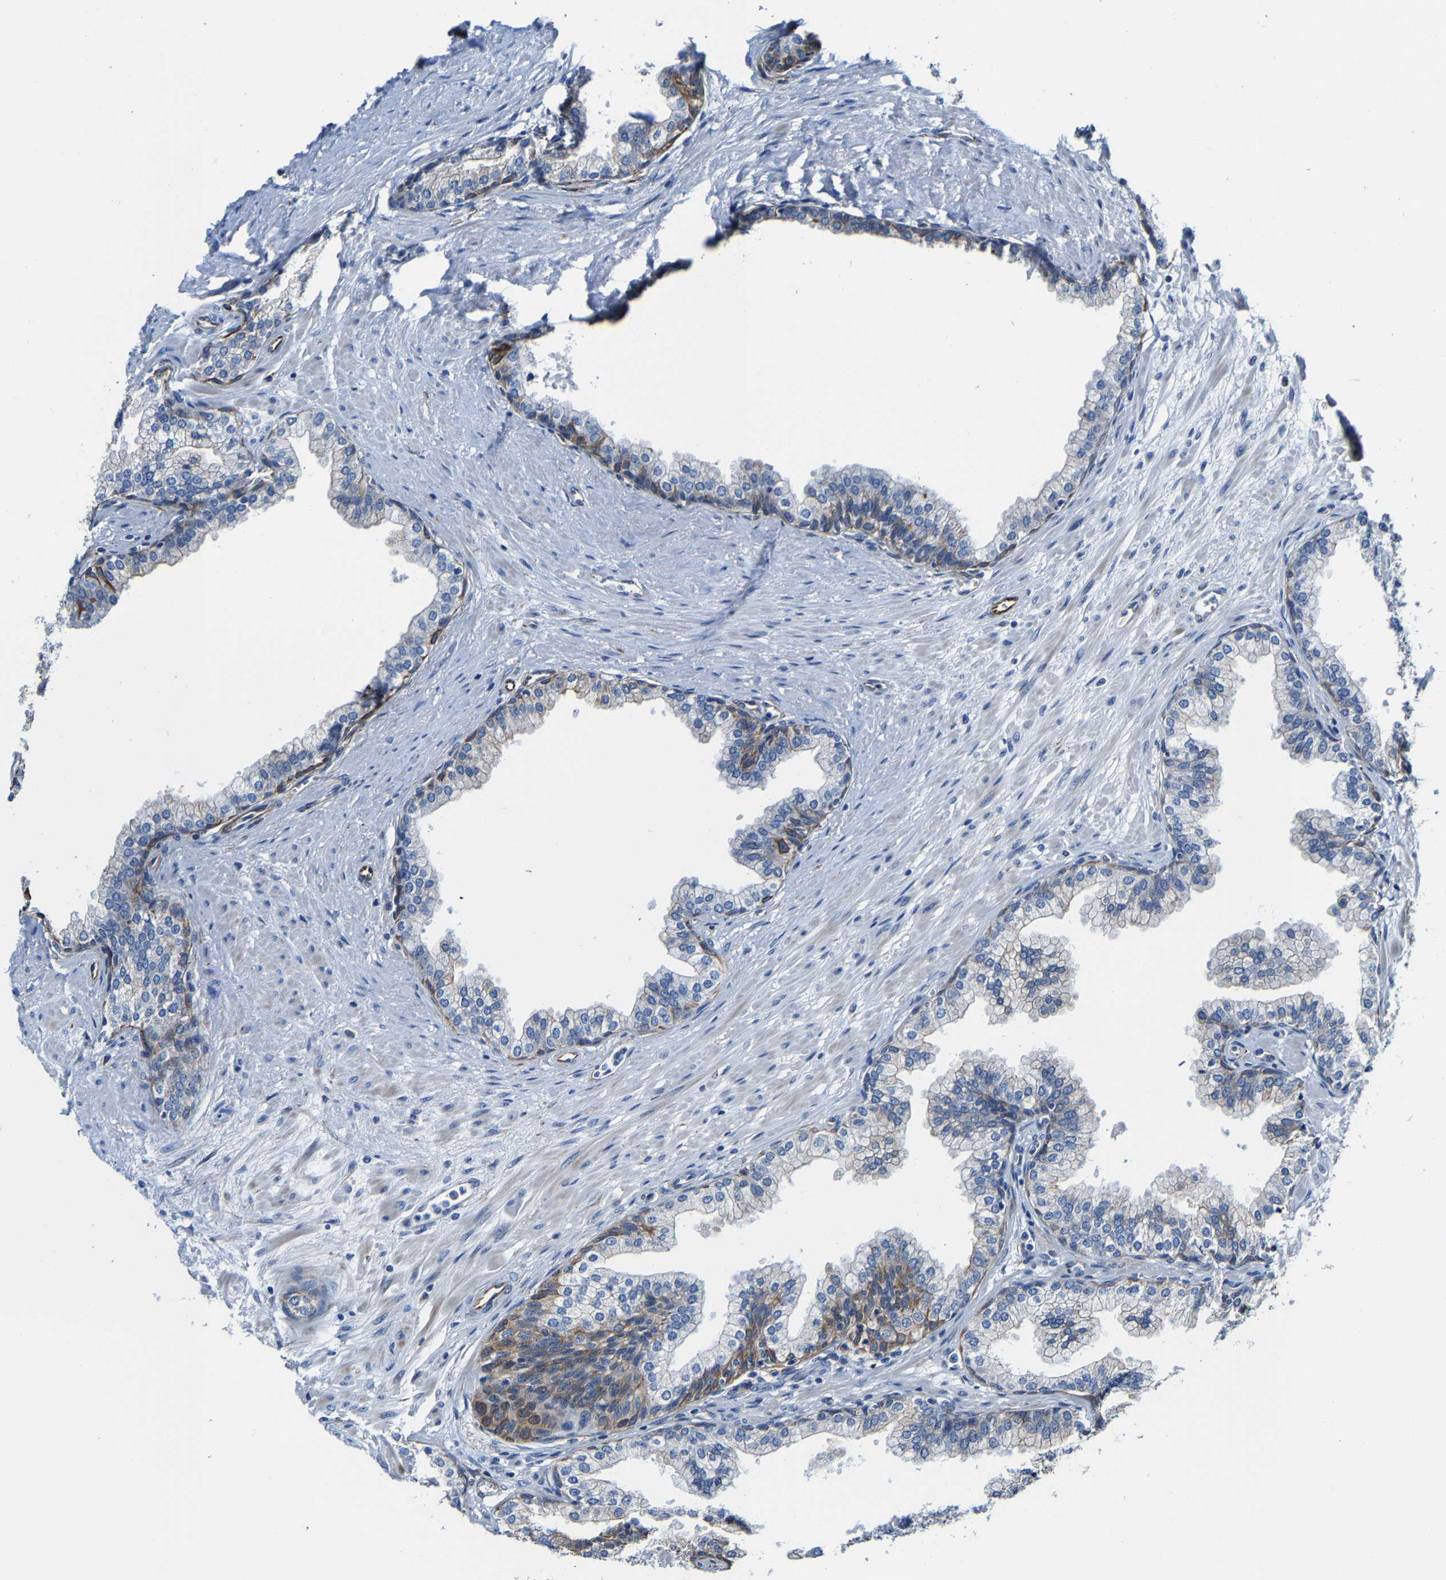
{"staining": {"intensity": "moderate", "quantity": "25%-75%", "location": "cytoplasmic/membranous"}, "tissue": "prostate", "cell_type": "Glandular cells", "image_type": "normal", "snomed": [{"axis": "morphology", "description": "Normal tissue, NOS"}, {"axis": "morphology", "description": "Urothelial carcinoma, Low grade"}, {"axis": "topography", "description": "Urinary bladder"}, {"axis": "topography", "description": "Prostate"}], "caption": "An immunohistochemistry image of normal tissue is shown. Protein staining in brown shows moderate cytoplasmic/membranous positivity in prostate within glandular cells. The protein of interest is stained brown, and the nuclei are stained in blue (DAB (3,3'-diaminobenzidine) IHC with brightfield microscopy, high magnification).", "gene": "MMEL1", "patient": {"sex": "male", "age": 60}}